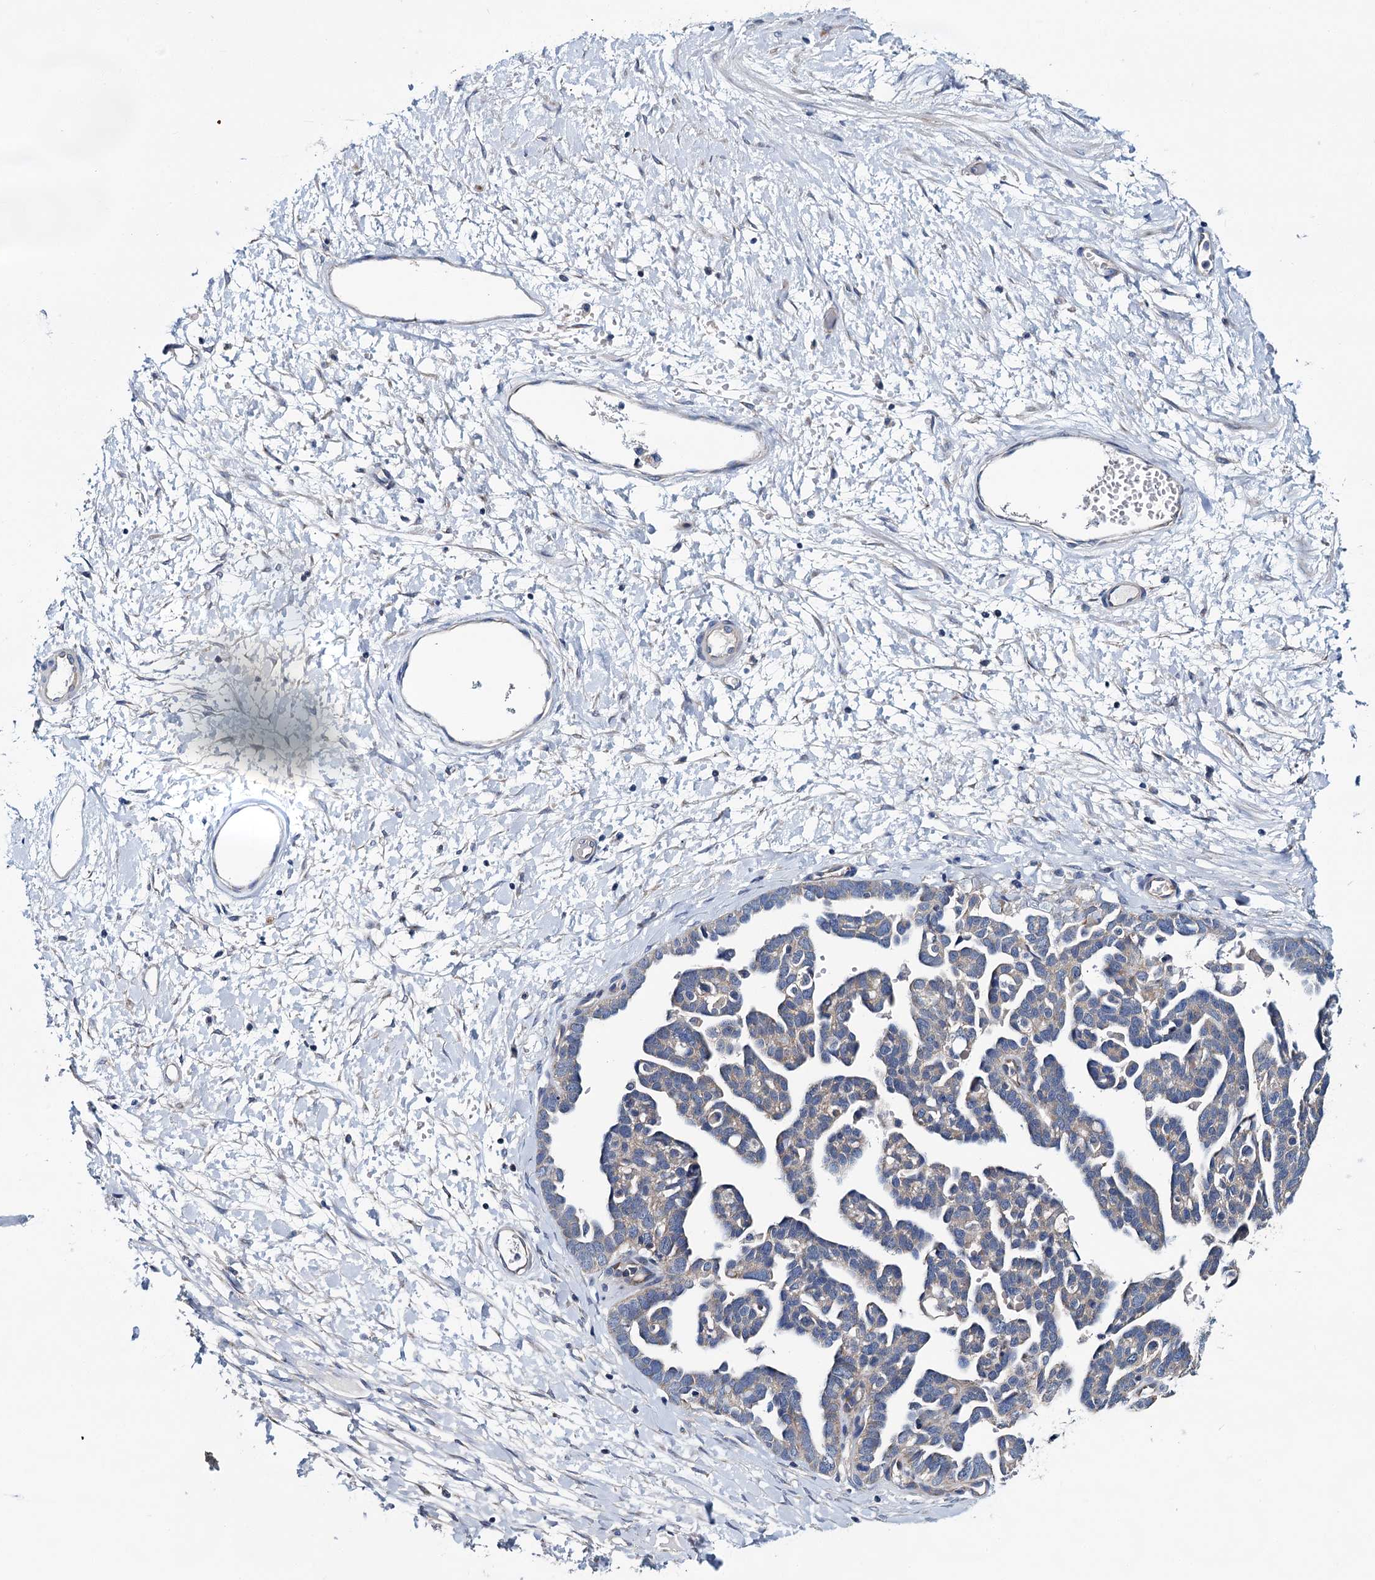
{"staining": {"intensity": "weak", "quantity": "<25%", "location": "cytoplasmic/membranous"}, "tissue": "ovarian cancer", "cell_type": "Tumor cells", "image_type": "cancer", "snomed": [{"axis": "morphology", "description": "Cystadenocarcinoma, serous, NOS"}, {"axis": "topography", "description": "Ovary"}], "caption": "Photomicrograph shows no protein expression in tumor cells of ovarian cancer (serous cystadenocarcinoma) tissue.", "gene": "CEP295", "patient": {"sex": "female", "age": 54}}